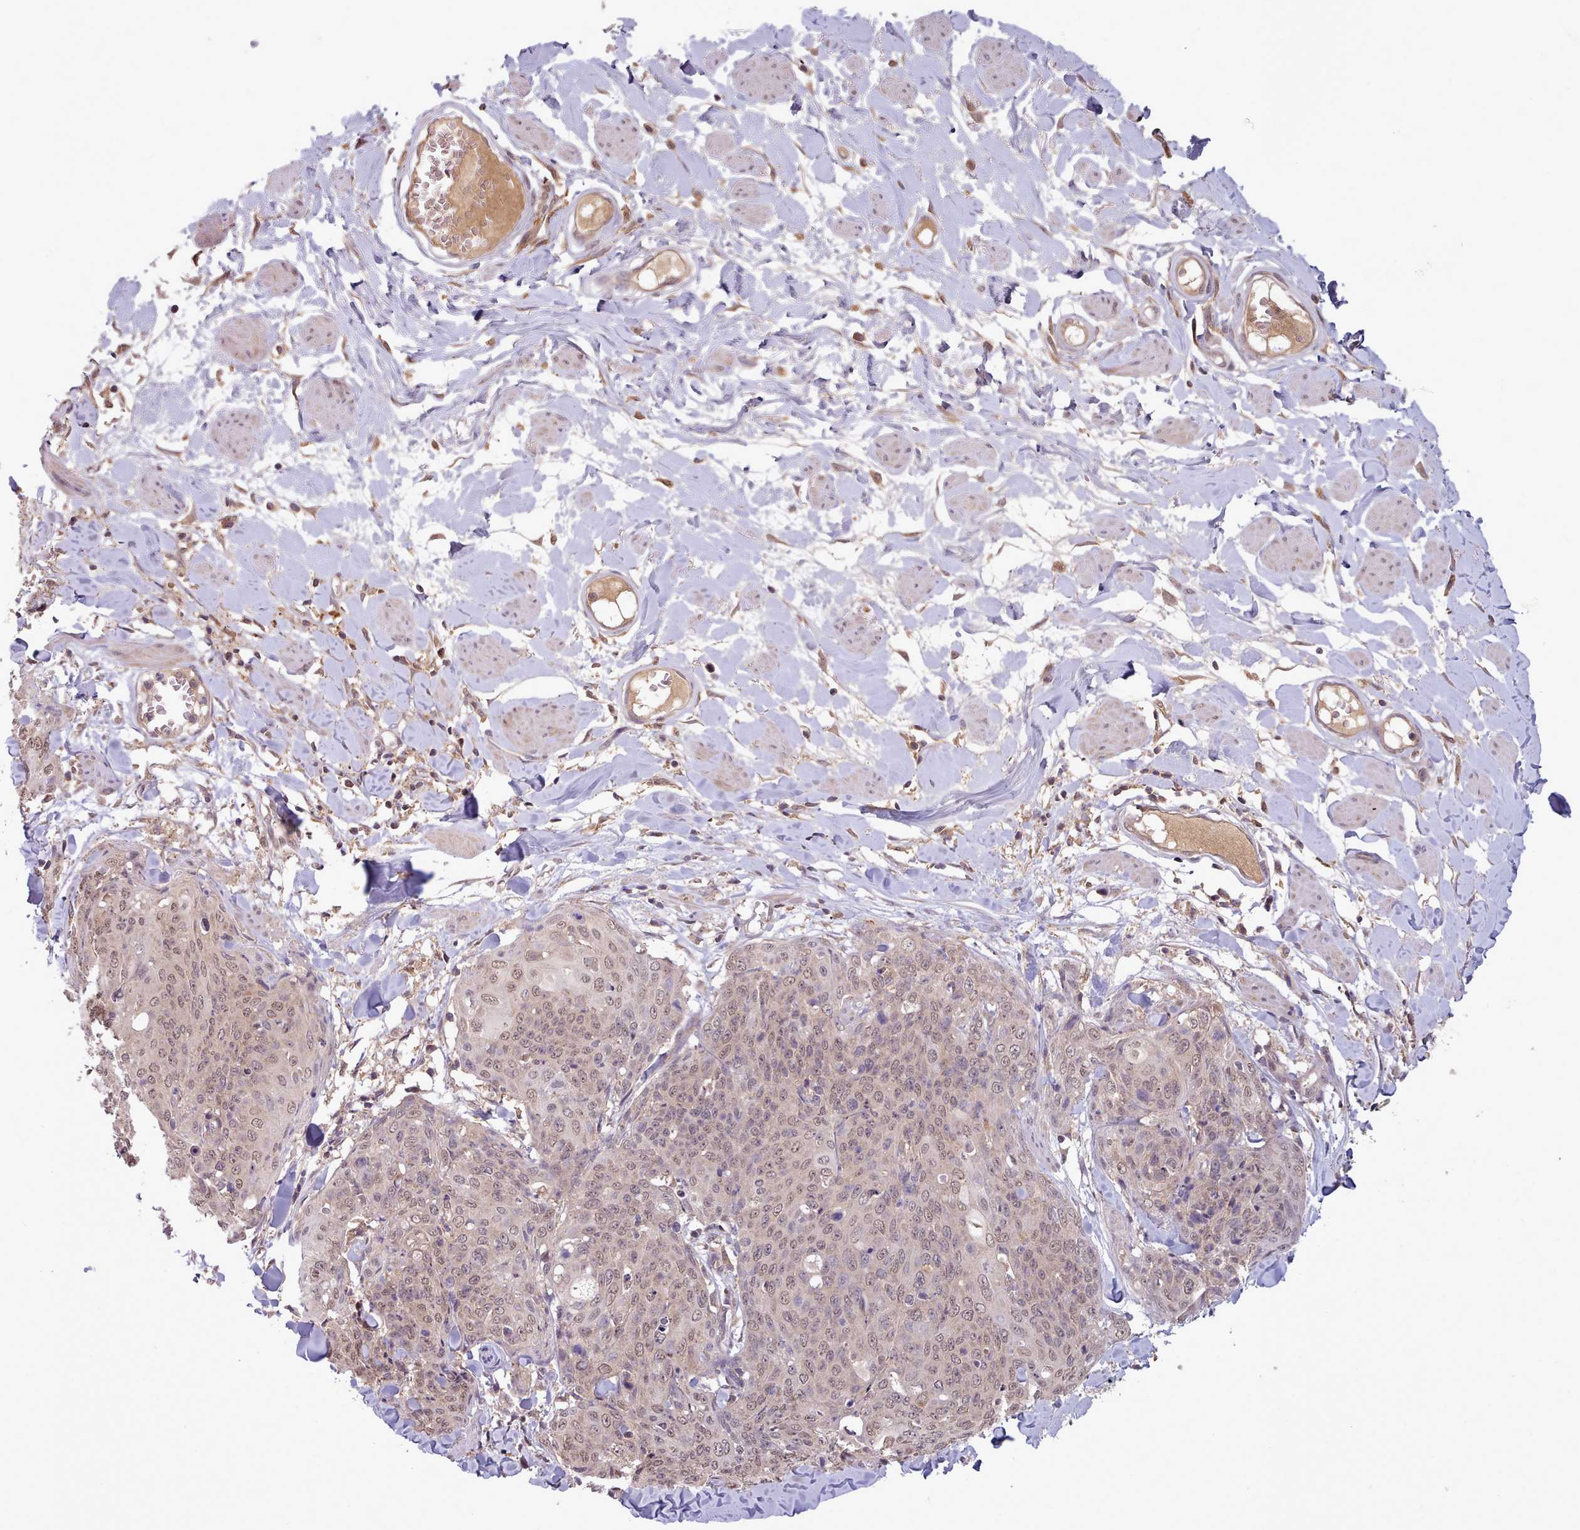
{"staining": {"intensity": "weak", "quantity": "25%-75%", "location": "nuclear"}, "tissue": "skin cancer", "cell_type": "Tumor cells", "image_type": "cancer", "snomed": [{"axis": "morphology", "description": "Squamous cell carcinoma, NOS"}, {"axis": "topography", "description": "Skin"}, {"axis": "topography", "description": "Vulva"}], "caption": "High-power microscopy captured an immunohistochemistry (IHC) micrograph of skin cancer (squamous cell carcinoma), revealing weak nuclear positivity in about 25%-75% of tumor cells.", "gene": "PIP4P1", "patient": {"sex": "female", "age": 85}}